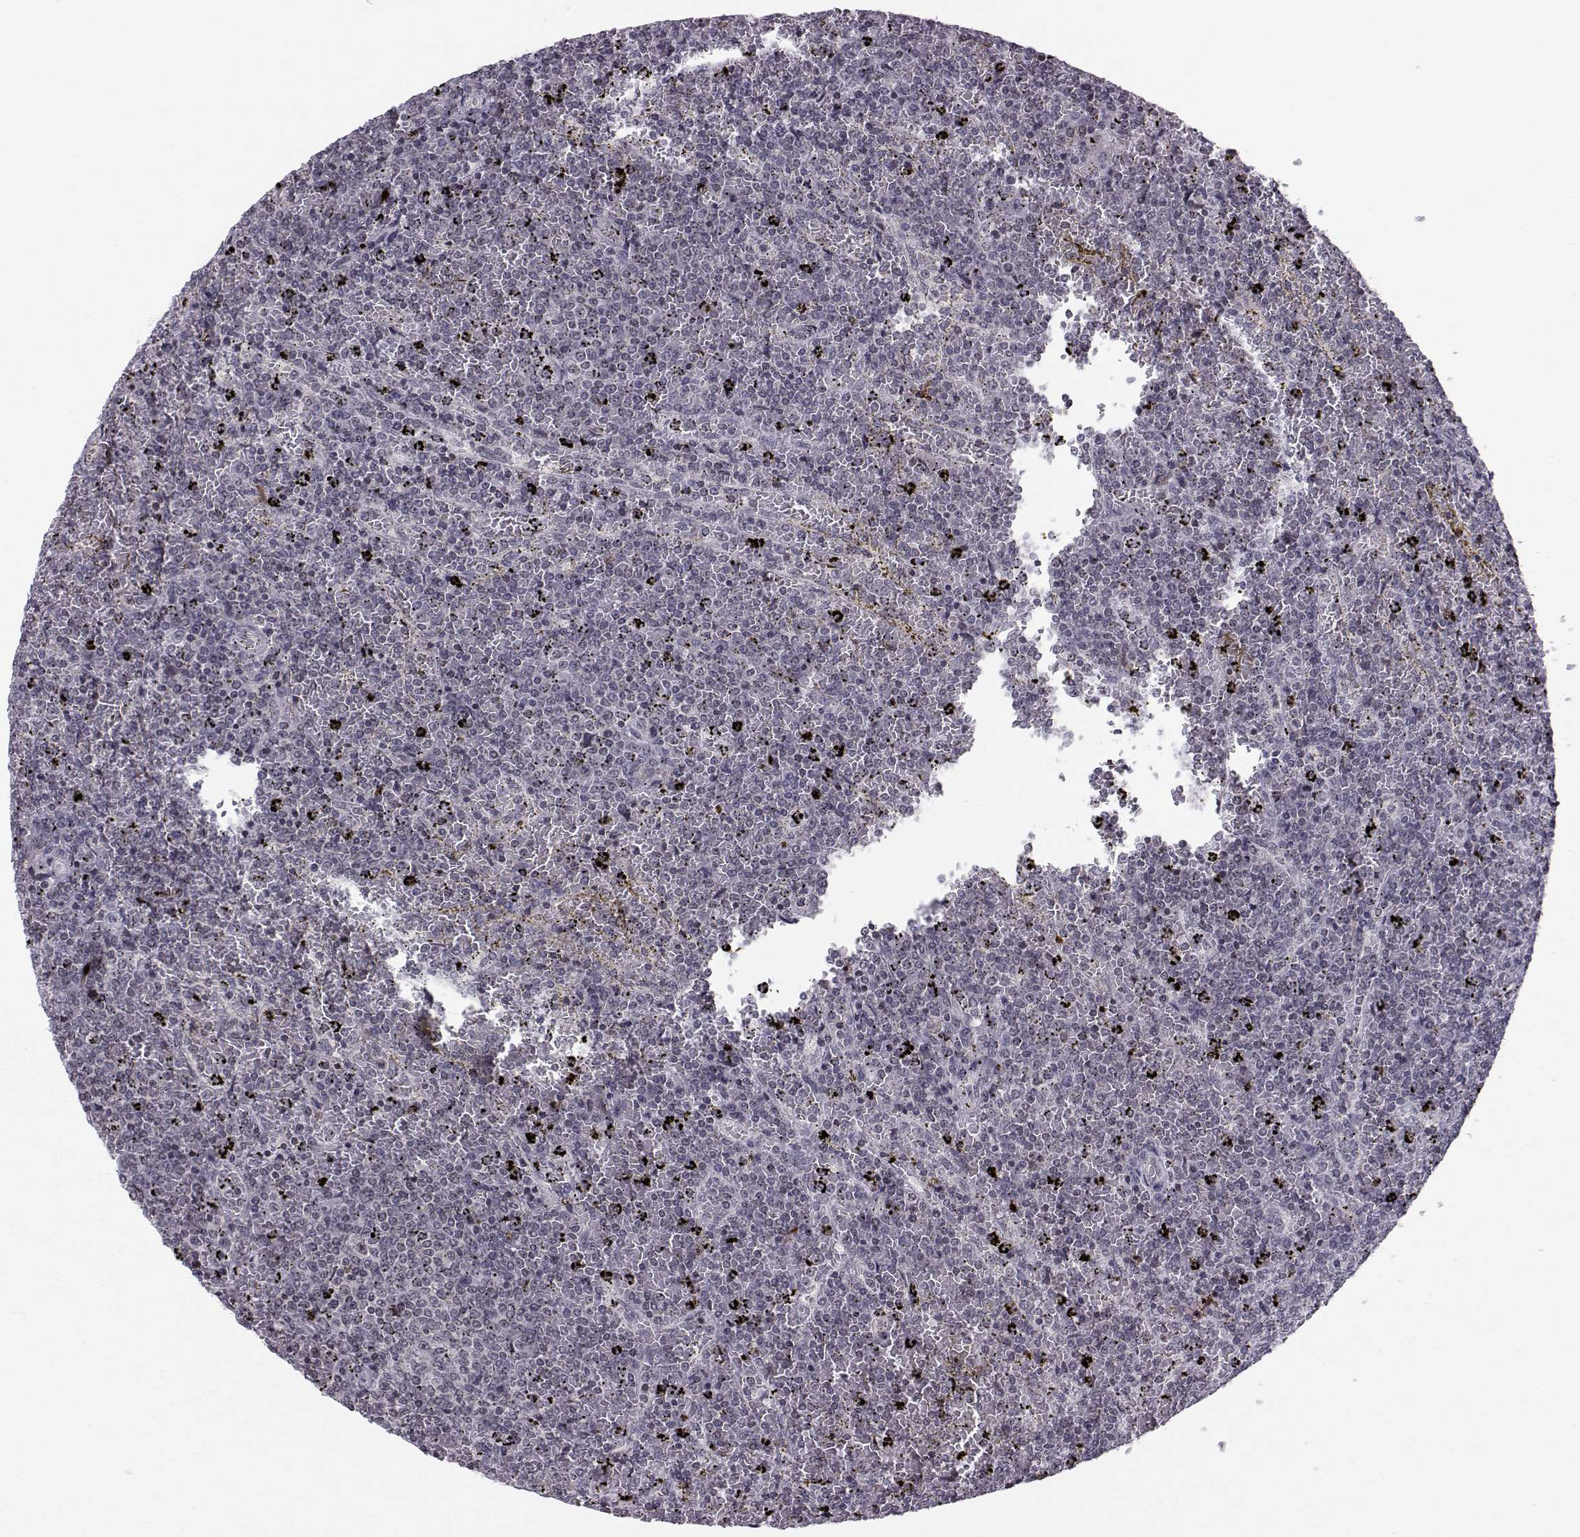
{"staining": {"intensity": "negative", "quantity": "none", "location": "none"}, "tissue": "lymphoma", "cell_type": "Tumor cells", "image_type": "cancer", "snomed": [{"axis": "morphology", "description": "Malignant lymphoma, non-Hodgkin's type, Low grade"}, {"axis": "topography", "description": "Spleen"}], "caption": "Tumor cells show no significant protein positivity in lymphoma.", "gene": "MARCHF4", "patient": {"sex": "female", "age": 77}}